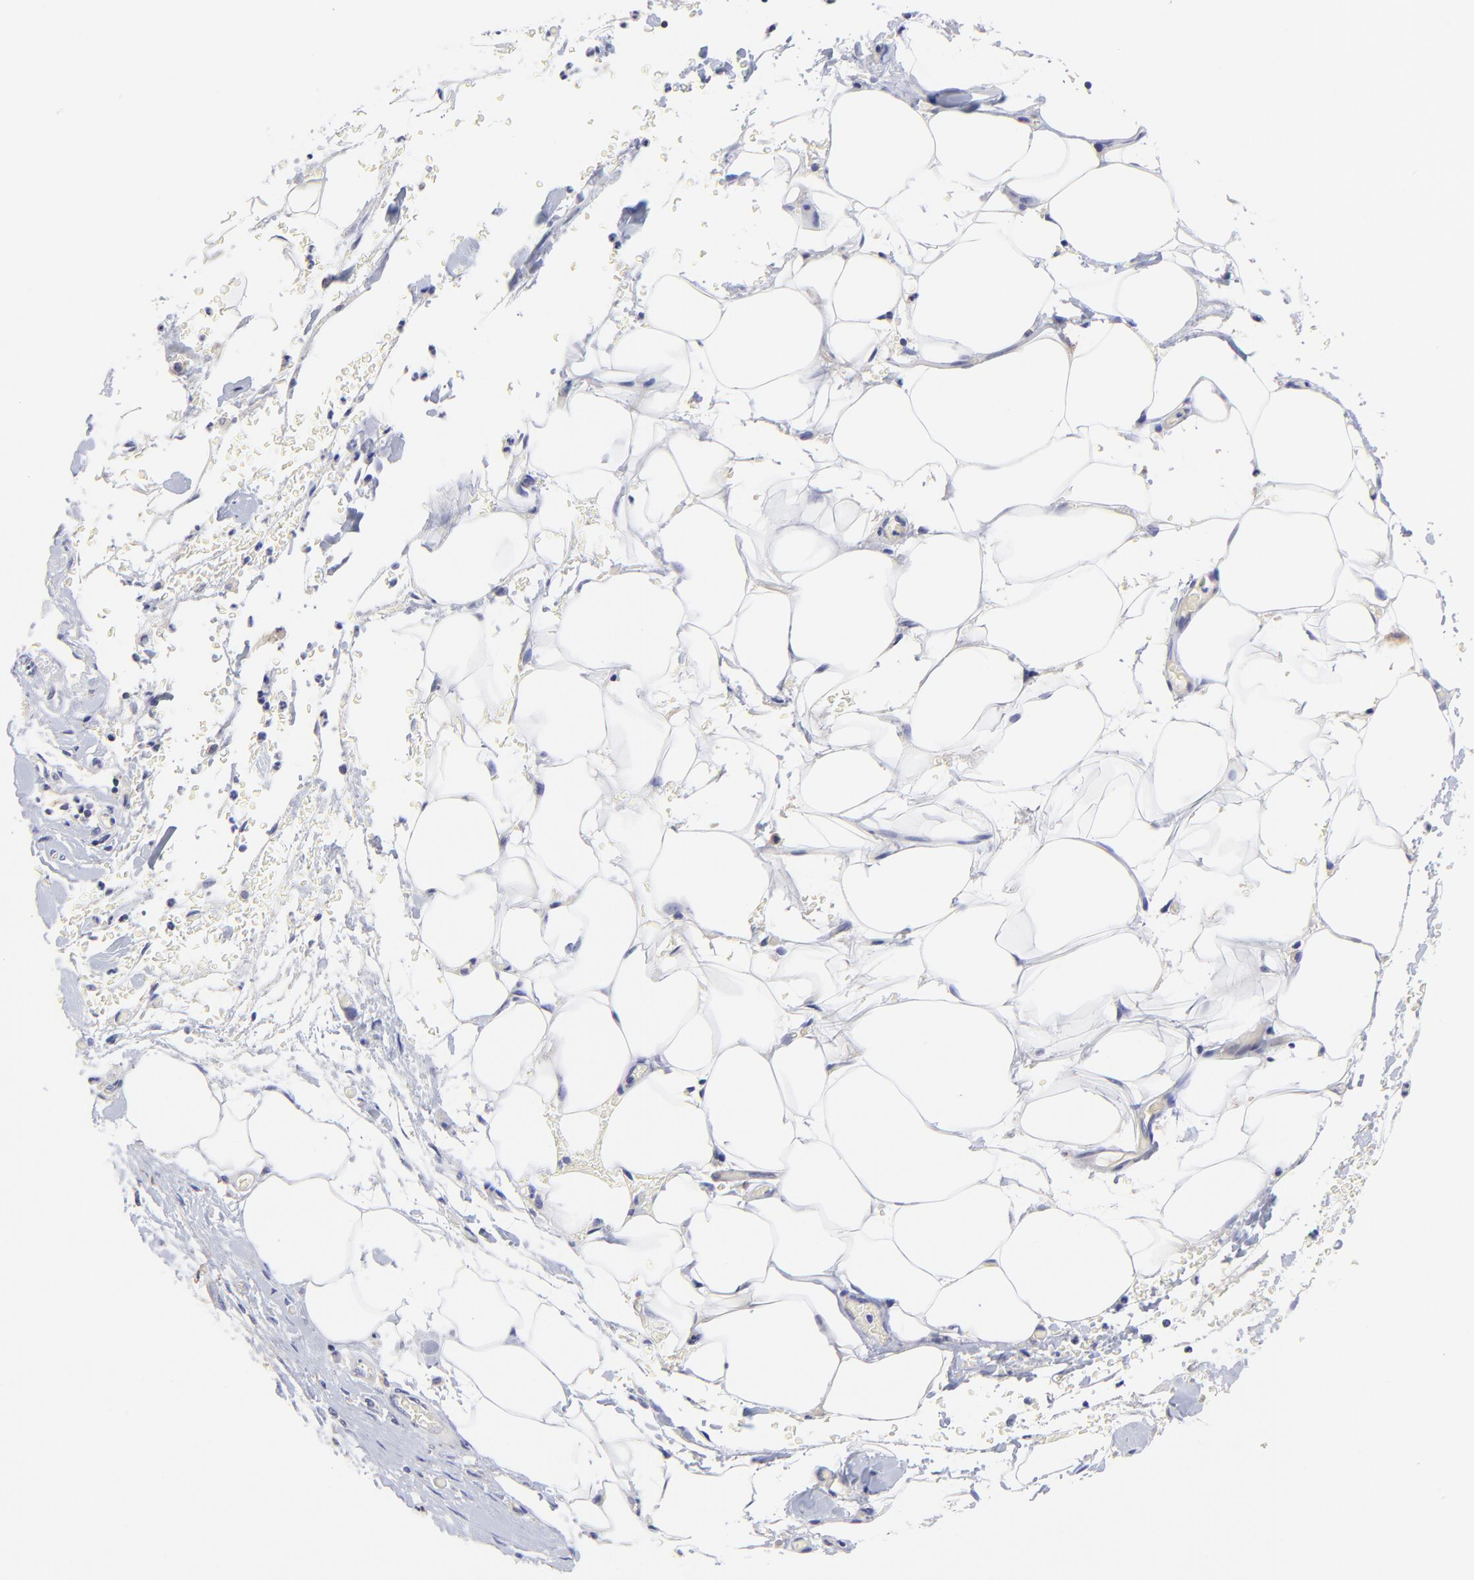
{"staining": {"intensity": "negative", "quantity": "none", "location": "none"}, "tissue": "pancreatic cancer", "cell_type": "Tumor cells", "image_type": "cancer", "snomed": [{"axis": "morphology", "description": "Adenocarcinoma, NOS"}, {"axis": "topography", "description": "Pancreas"}], "caption": "This is an immunohistochemistry image of pancreatic adenocarcinoma. There is no expression in tumor cells.", "gene": "LHFPL1", "patient": {"sex": "female", "age": 64}}